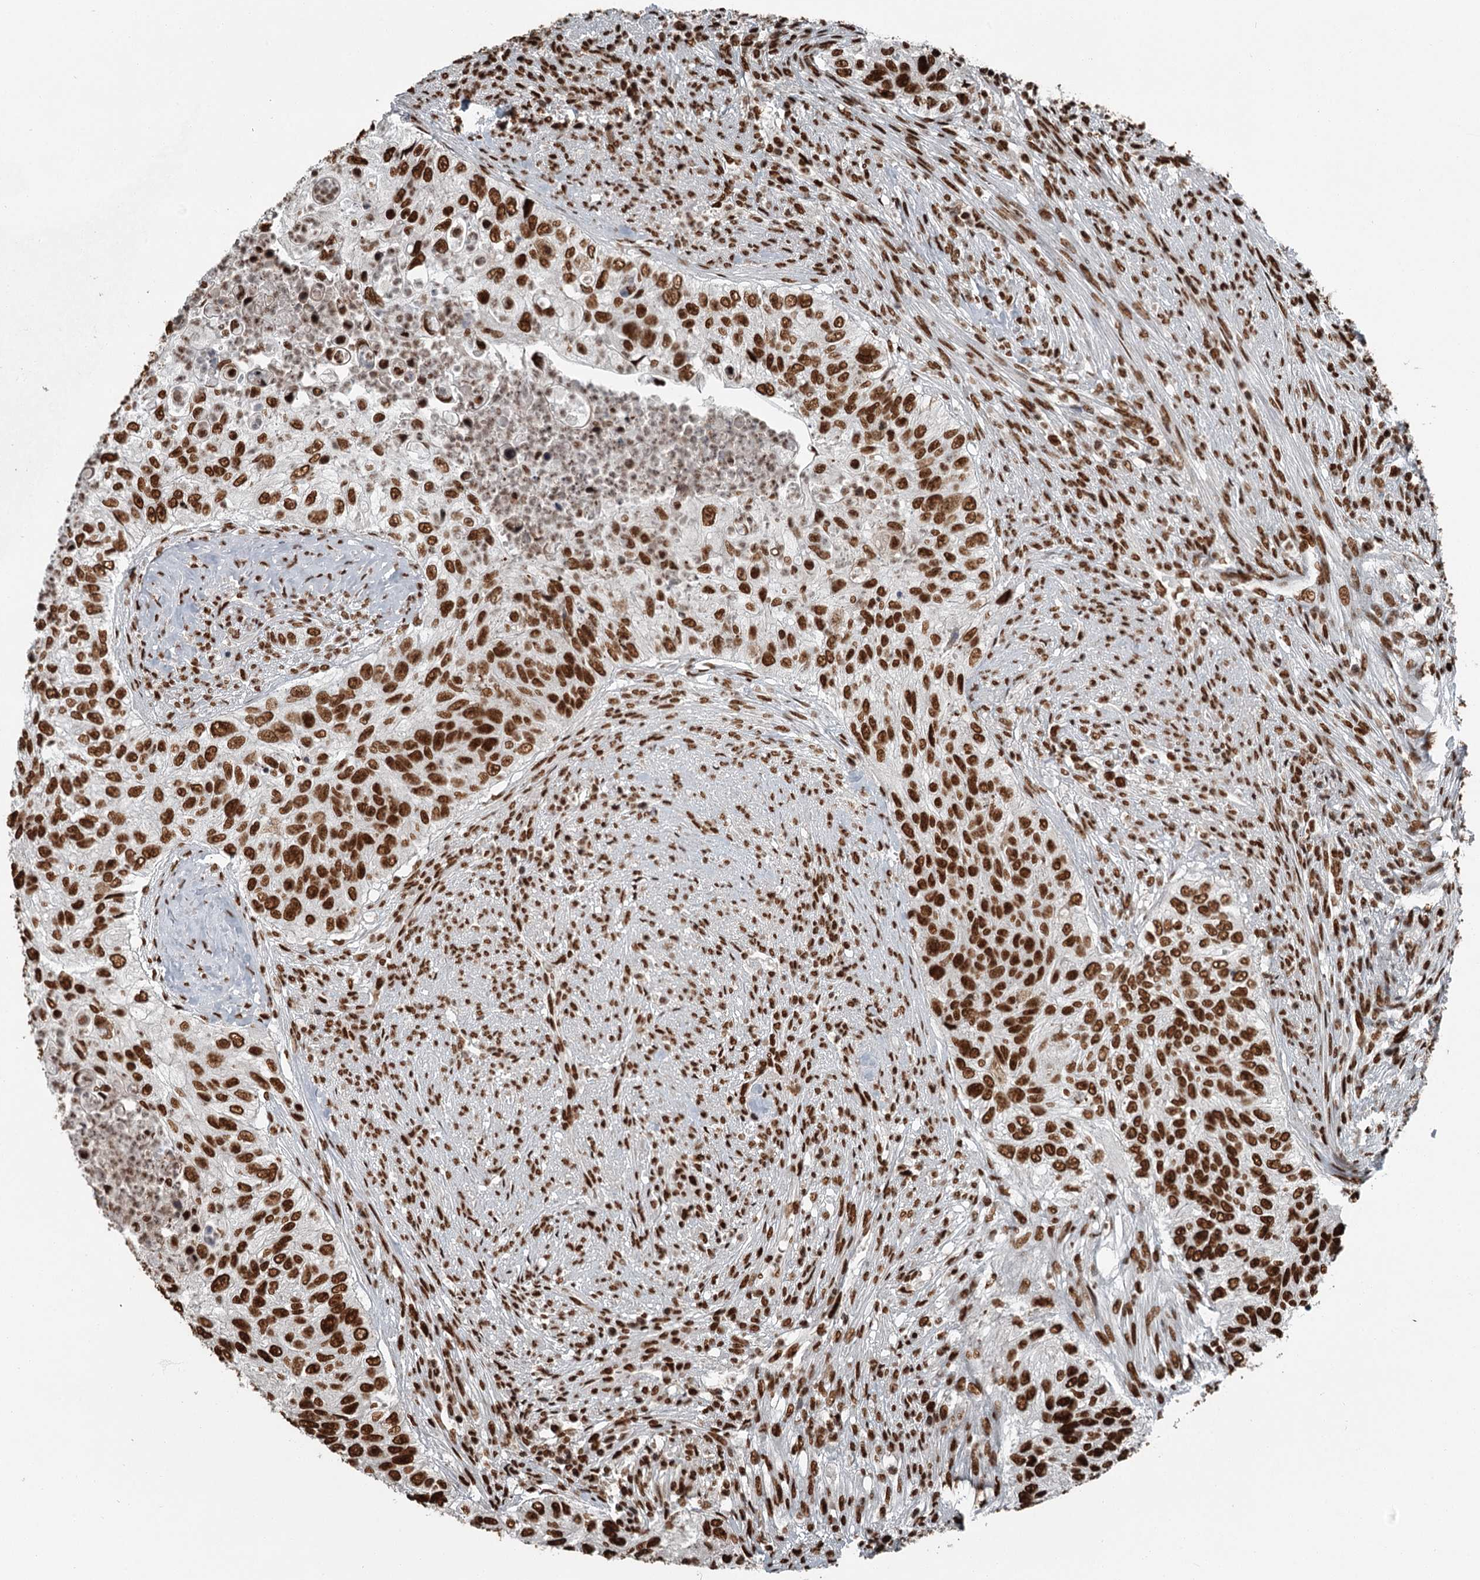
{"staining": {"intensity": "strong", "quantity": ">75%", "location": "nuclear"}, "tissue": "urothelial cancer", "cell_type": "Tumor cells", "image_type": "cancer", "snomed": [{"axis": "morphology", "description": "Urothelial carcinoma, High grade"}, {"axis": "topography", "description": "Urinary bladder"}], "caption": "Urothelial cancer stained for a protein (brown) demonstrates strong nuclear positive staining in approximately >75% of tumor cells.", "gene": "RBBP7", "patient": {"sex": "female", "age": 60}}